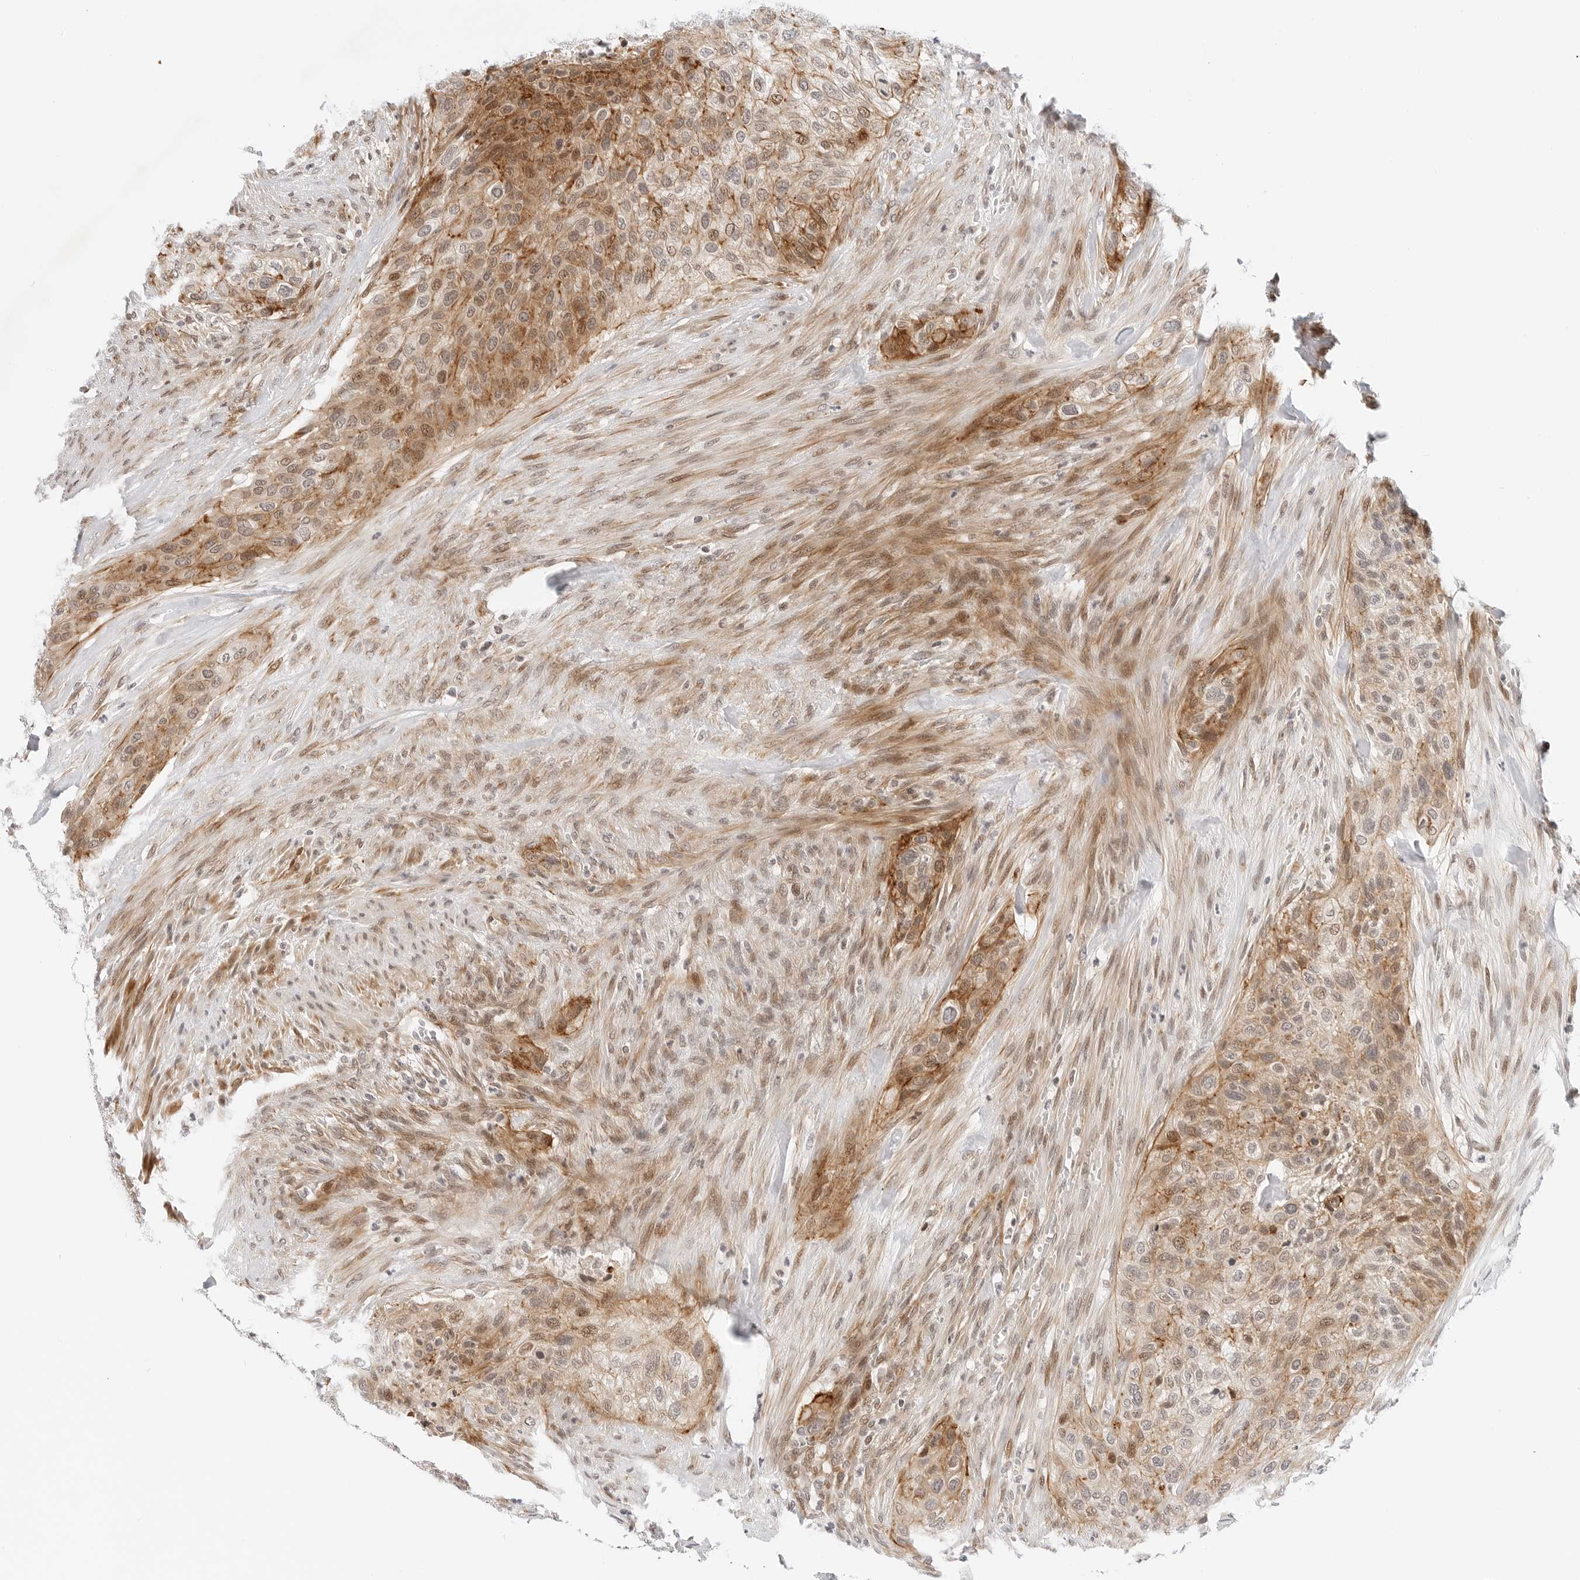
{"staining": {"intensity": "moderate", "quantity": ">75%", "location": "cytoplasmic/membranous,nuclear"}, "tissue": "urothelial cancer", "cell_type": "Tumor cells", "image_type": "cancer", "snomed": [{"axis": "morphology", "description": "Urothelial carcinoma, High grade"}, {"axis": "topography", "description": "Urinary bladder"}], "caption": "DAB (3,3'-diaminobenzidine) immunohistochemical staining of urothelial cancer shows moderate cytoplasmic/membranous and nuclear protein positivity in approximately >75% of tumor cells. Using DAB (3,3'-diaminobenzidine) (brown) and hematoxylin (blue) stains, captured at high magnification using brightfield microscopy.", "gene": "ZNF613", "patient": {"sex": "male", "age": 35}}